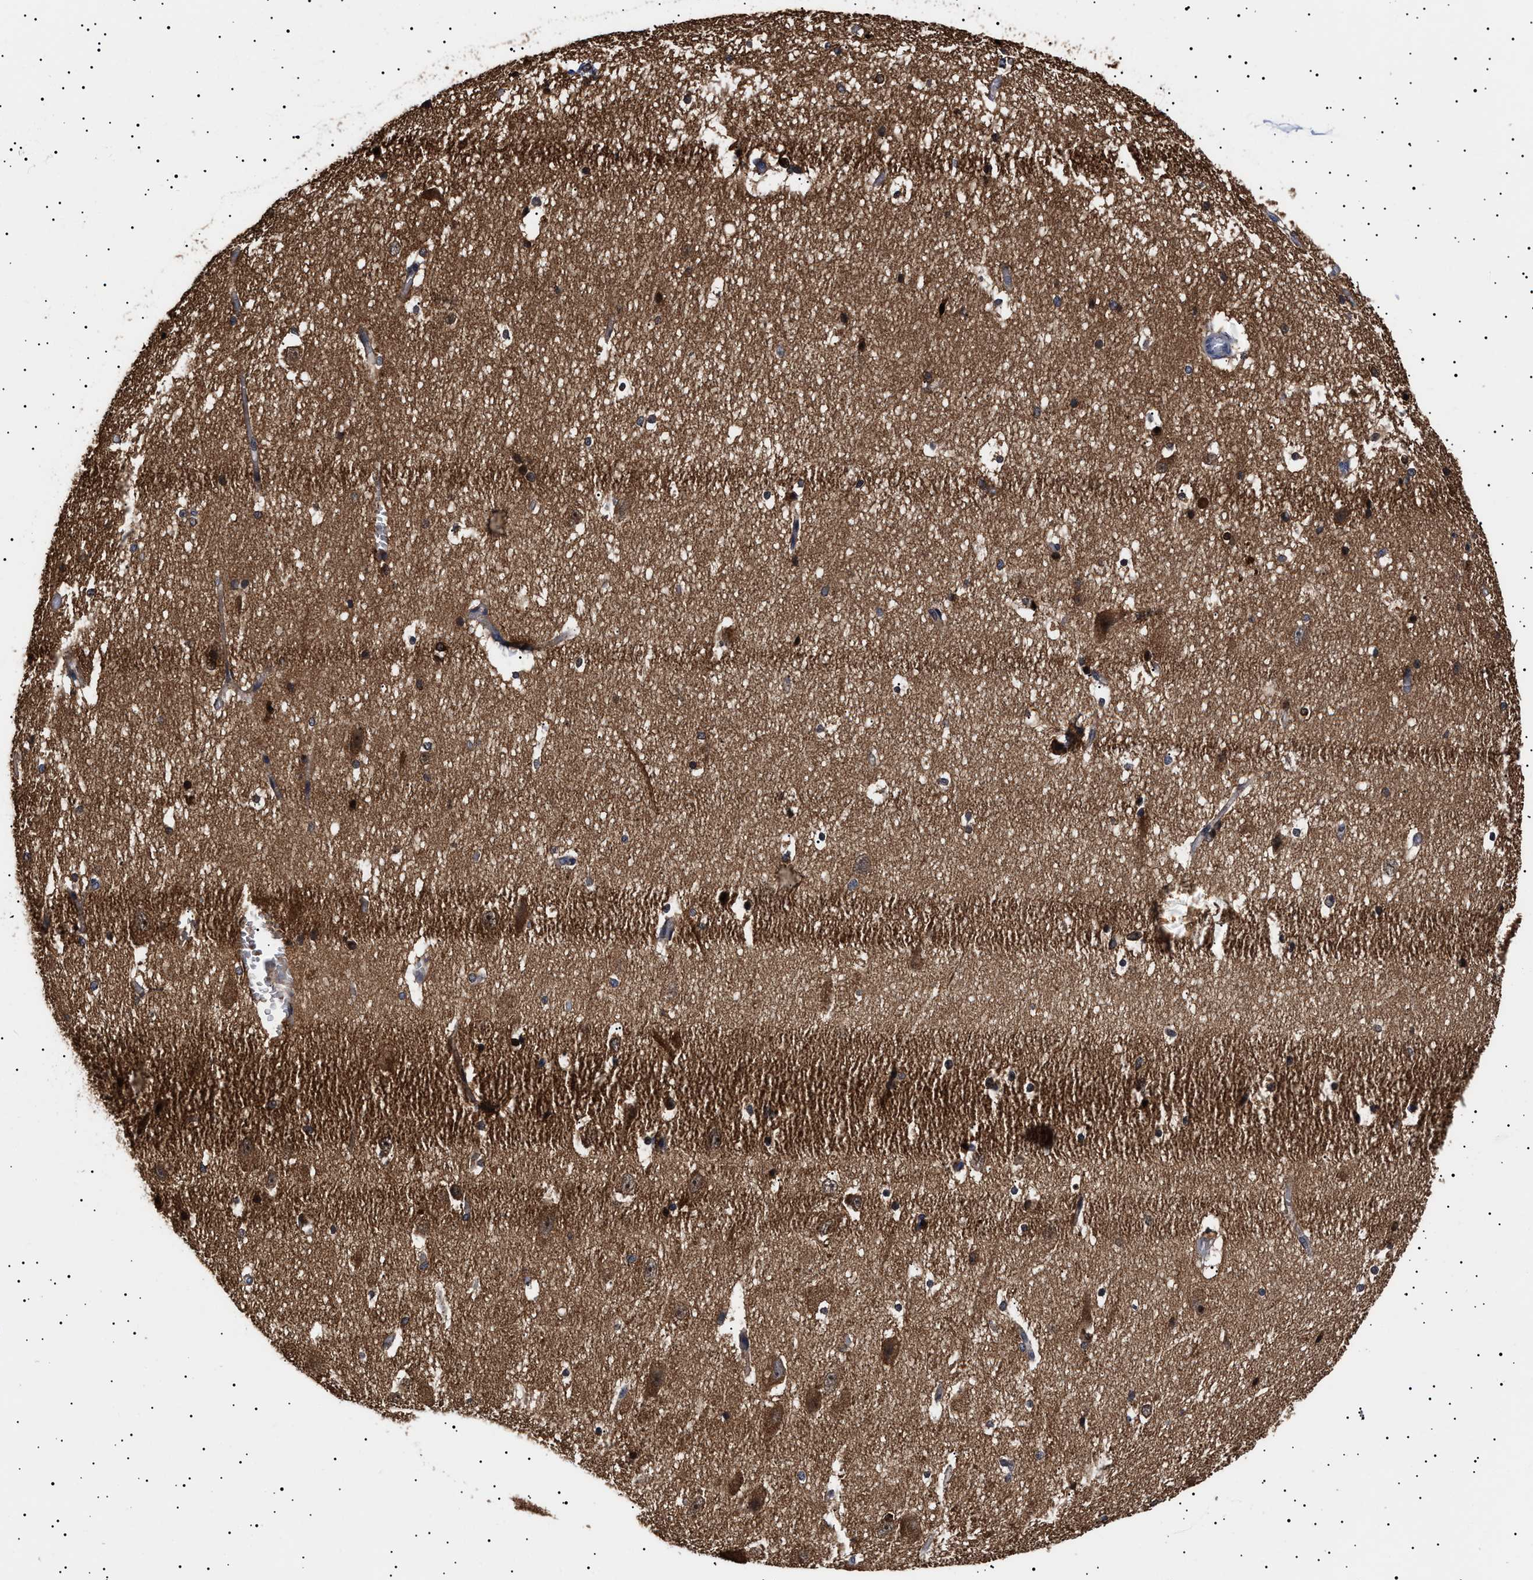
{"staining": {"intensity": "moderate", "quantity": ">75%", "location": "cytoplasmic/membranous,nuclear"}, "tissue": "hippocampus", "cell_type": "Glial cells", "image_type": "normal", "snomed": [{"axis": "morphology", "description": "Normal tissue, NOS"}, {"axis": "topography", "description": "Hippocampus"}], "caption": "DAB immunohistochemical staining of normal human hippocampus reveals moderate cytoplasmic/membranous,nuclear protein staining in about >75% of glial cells. Immunohistochemistry stains the protein of interest in brown and the nuclei are stained blue.", "gene": "KRBA1", "patient": {"sex": "female", "age": 19}}